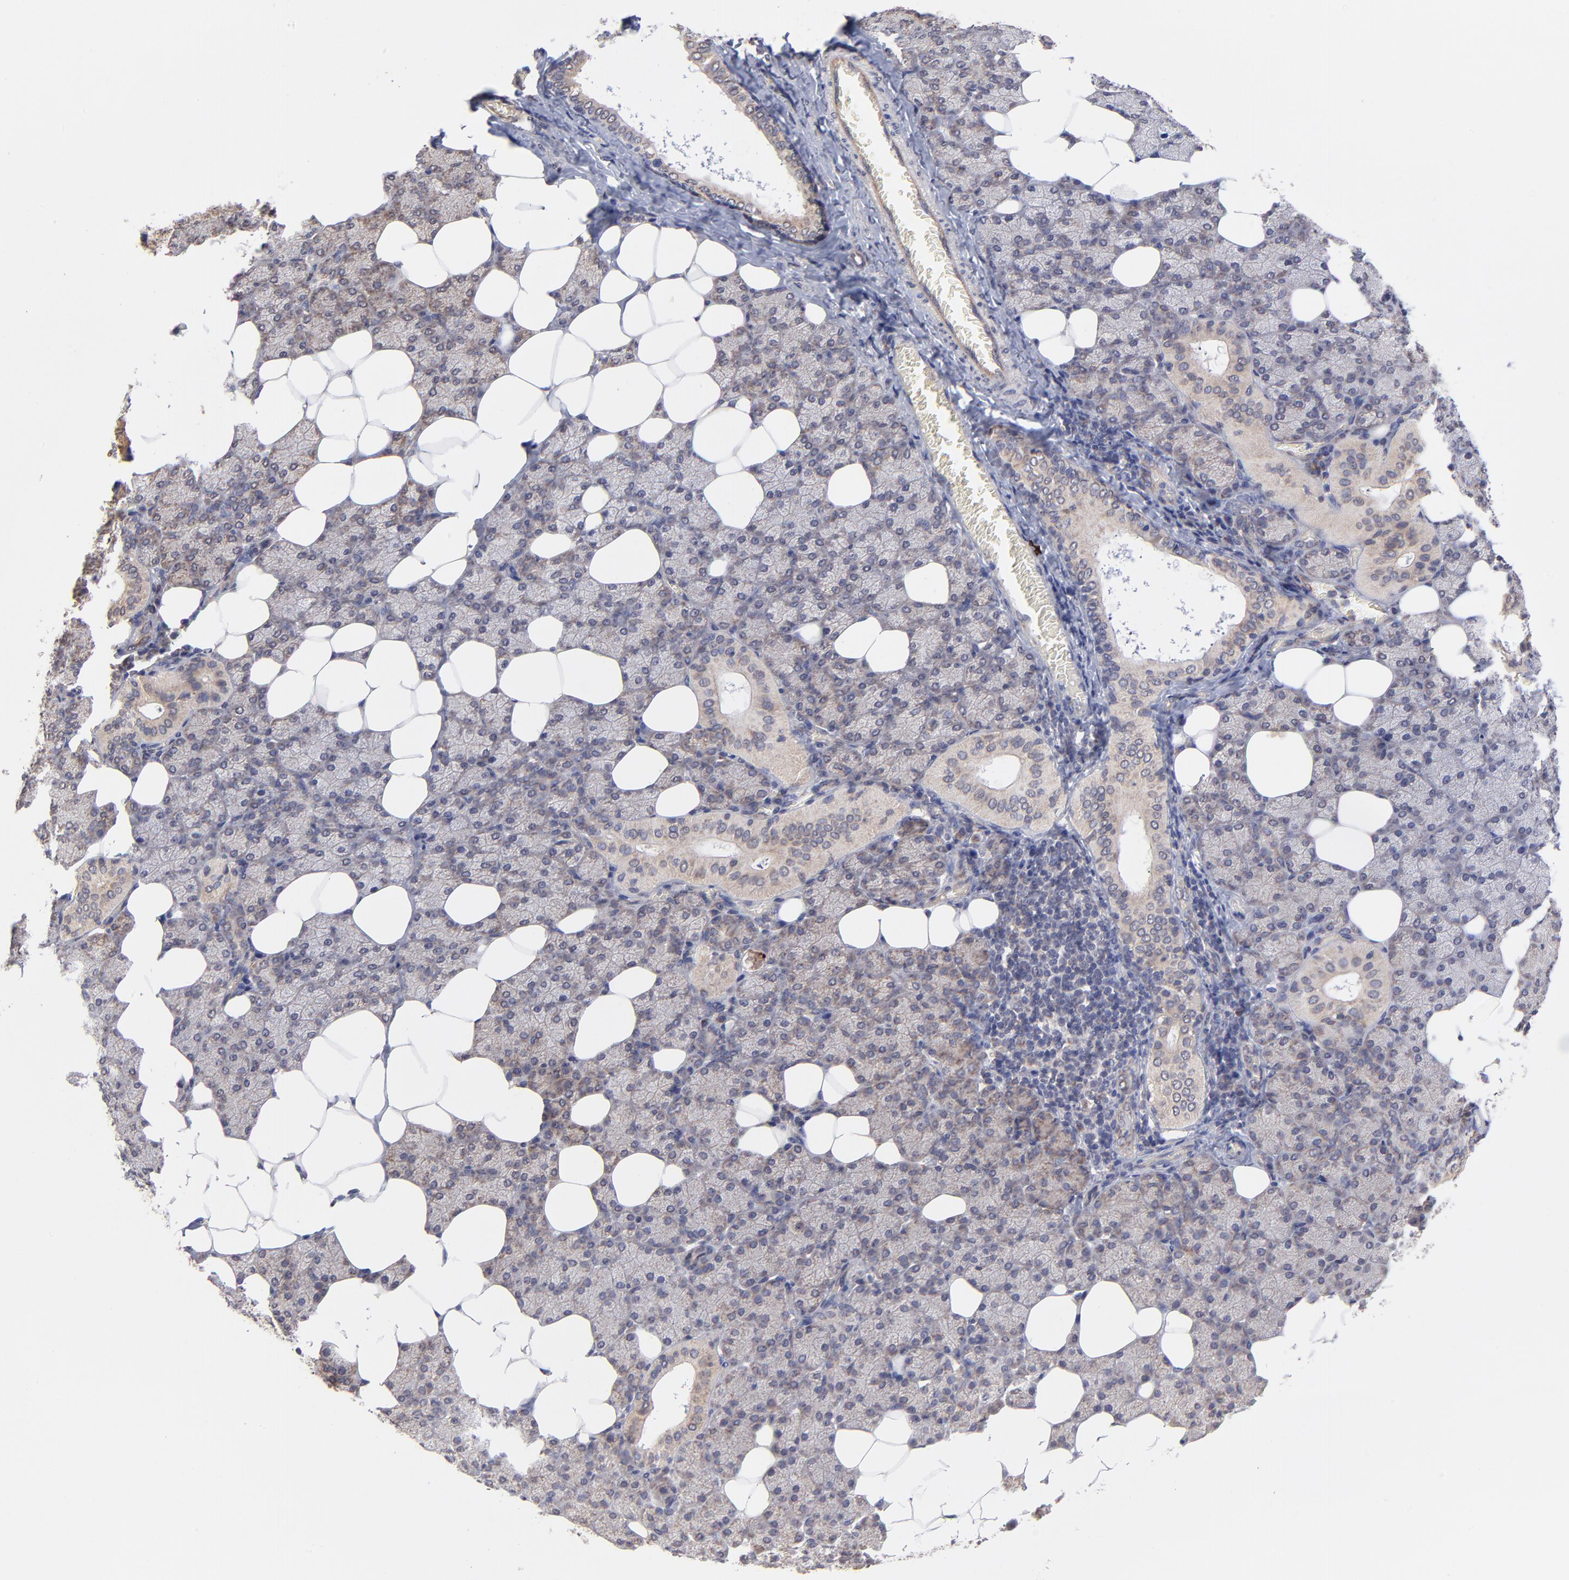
{"staining": {"intensity": "weak", "quantity": "25%-75%", "location": "cytoplasmic/membranous"}, "tissue": "salivary gland", "cell_type": "Glandular cells", "image_type": "normal", "snomed": [{"axis": "morphology", "description": "Normal tissue, NOS"}, {"axis": "topography", "description": "Lymph node"}, {"axis": "topography", "description": "Salivary gland"}], "caption": "An image of human salivary gland stained for a protein reveals weak cytoplasmic/membranous brown staining in glandular cells. (DAB IHC with brightfield microscopy, high magnification).", "gene": "UBE2H", "patient": {"sex": "male", "age": 8}}